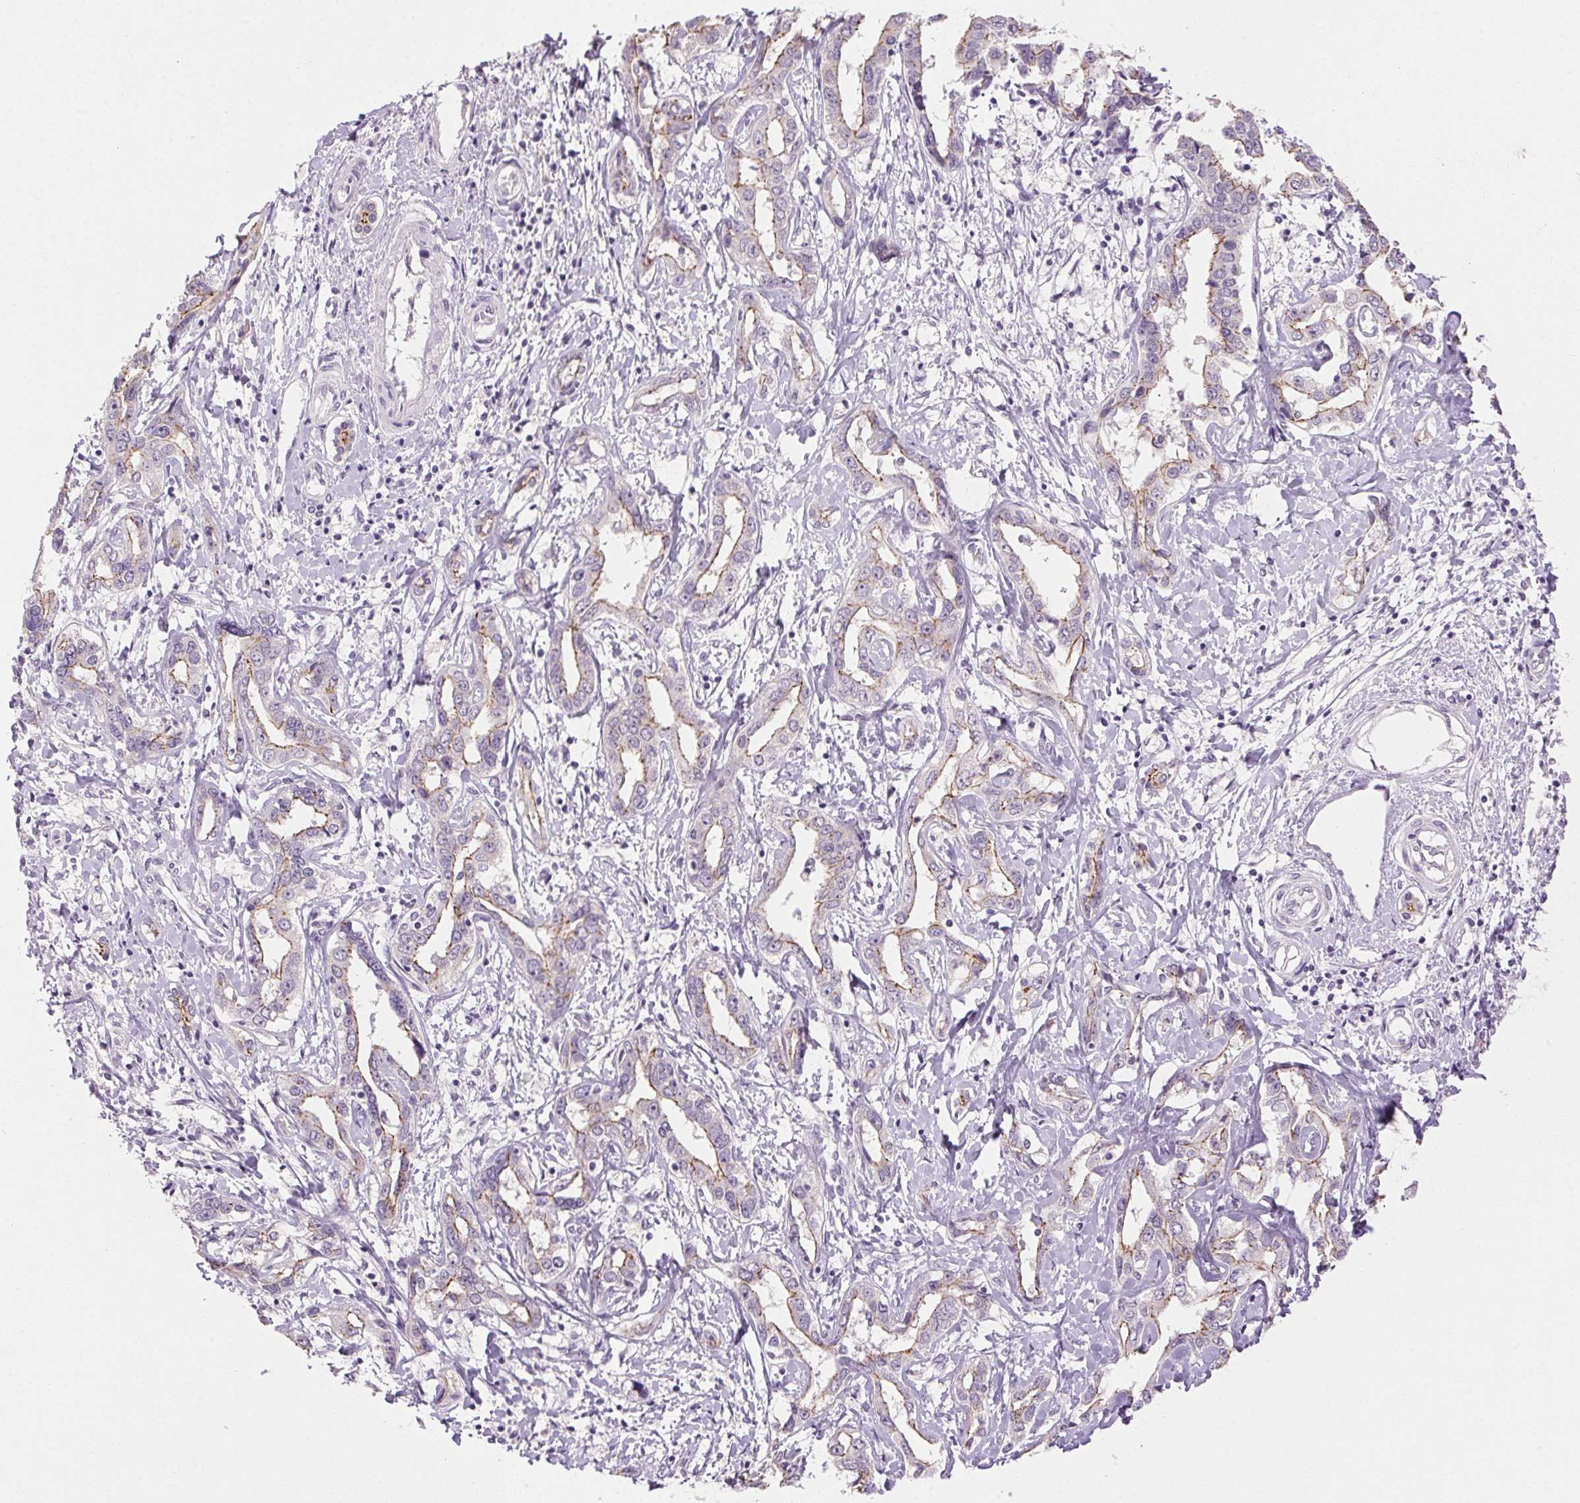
{"staining": {"intensity": "weak", "quantity": "<25%", "location": "cytoplasmic/membranous"}, "tissue": "liver cancer", "cell_type": "Tumor cells", "image_type": "cancer", "snomed": [{"axis": "morphology", "description": "Cholangiocarcinoma"}, {"axis": "topography", "description": "Liver"}], "caption": "Tumor cells are negative for protein expression in human liver cholangiocarcinoma.", "gene": "CLDN10", "patient": {"sex": "male", "age": 59}}